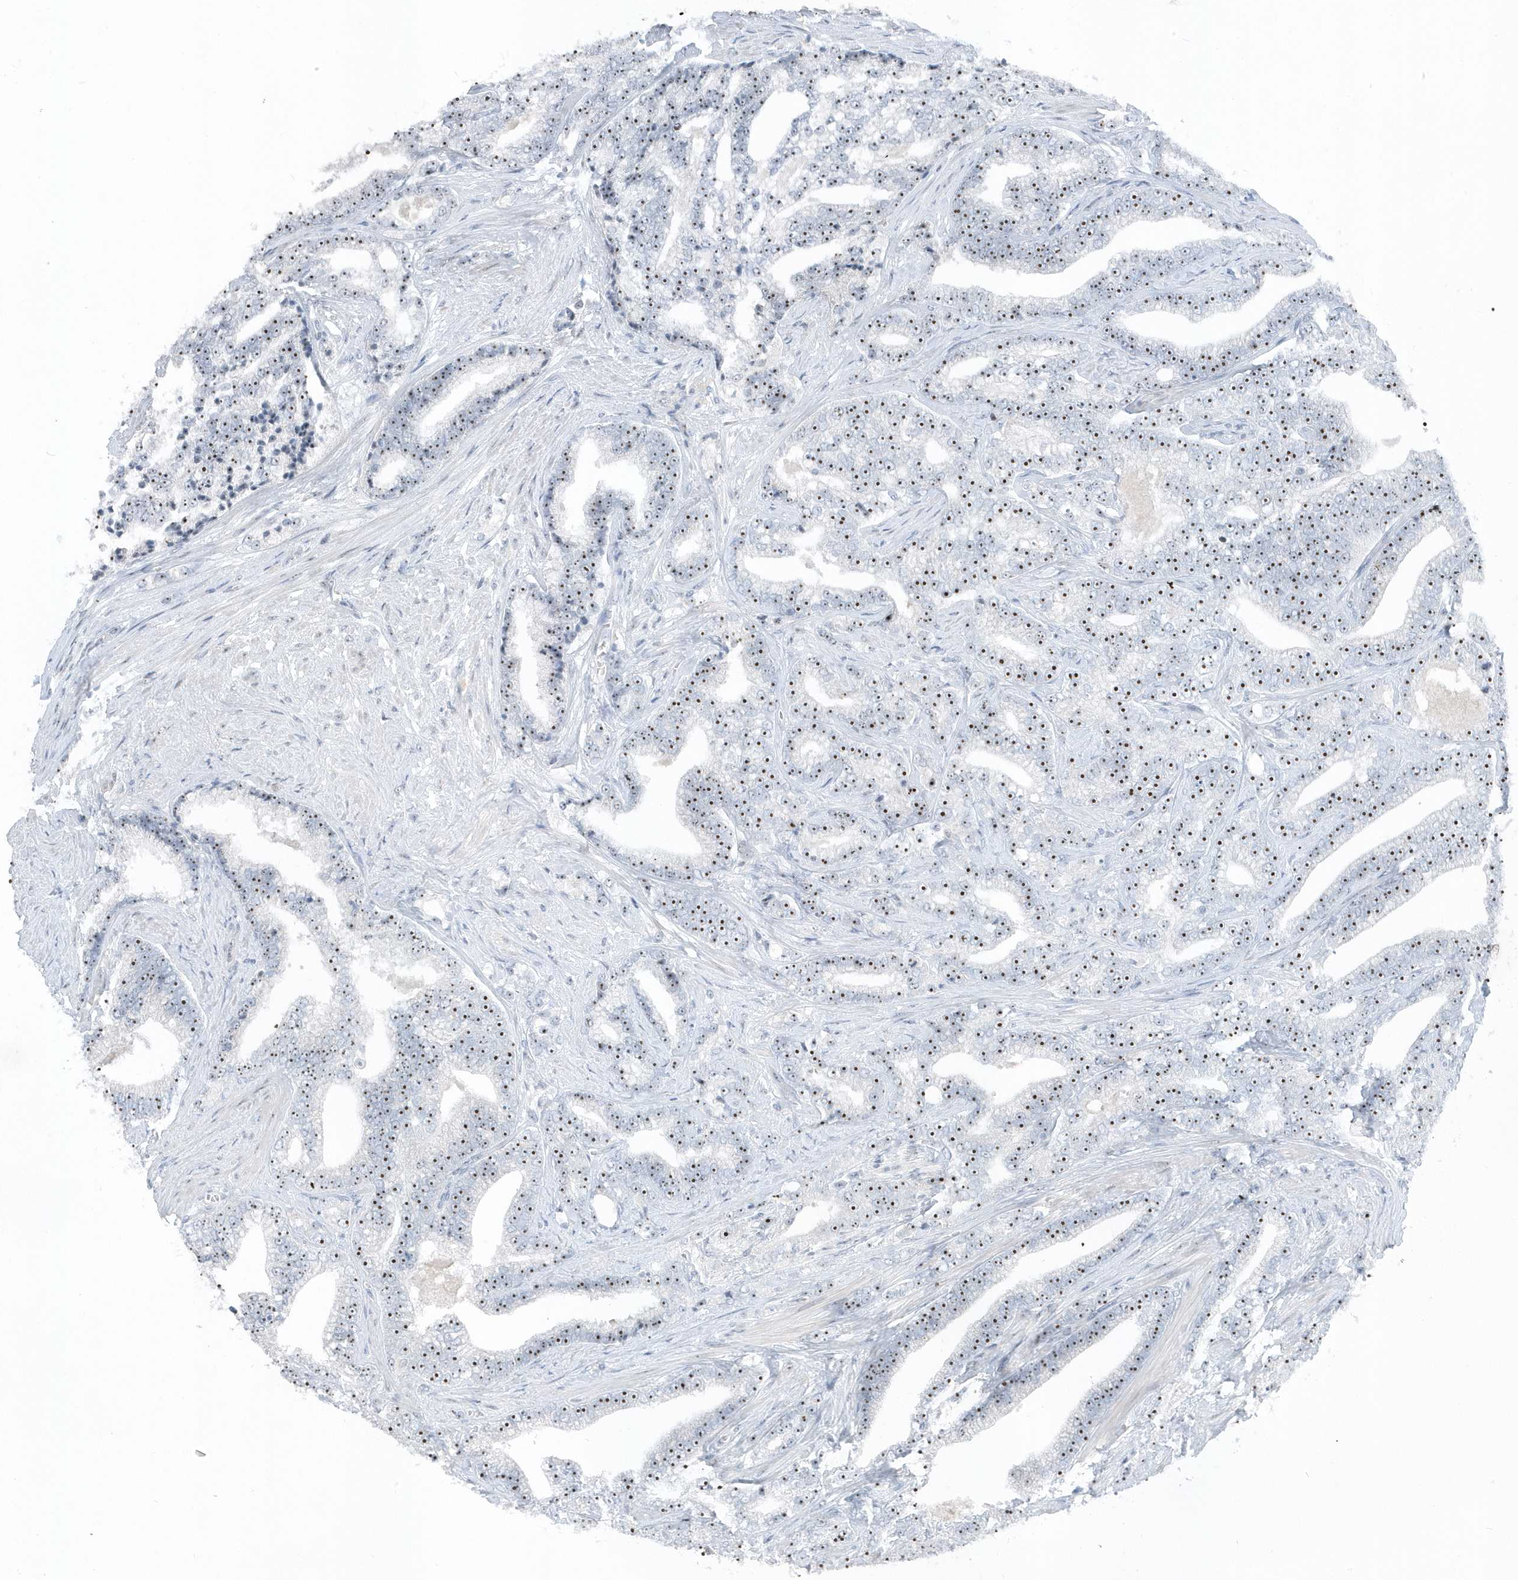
{"staining": {"intensity": "strong", "quantity": ">75%", "location": "nuclear"}, "tissue": "prostate cancer", "cell_type": "Tumor cells", "image_type": "cancer", "snomed": [{"axis": "morphology", "description": "Adenocarcinoma, High grade"}, {"axis": "topography", "description": "Prostate and seminal vesicle, NOS"}], "caption": "Human prostate adenocarcinoma (high-grade) stained with a brown dye displays strong nuclear positive expression in about >75% of tumor cells.", "gene": "RPF2", "patient": {"sex": "male", "age": 67}}